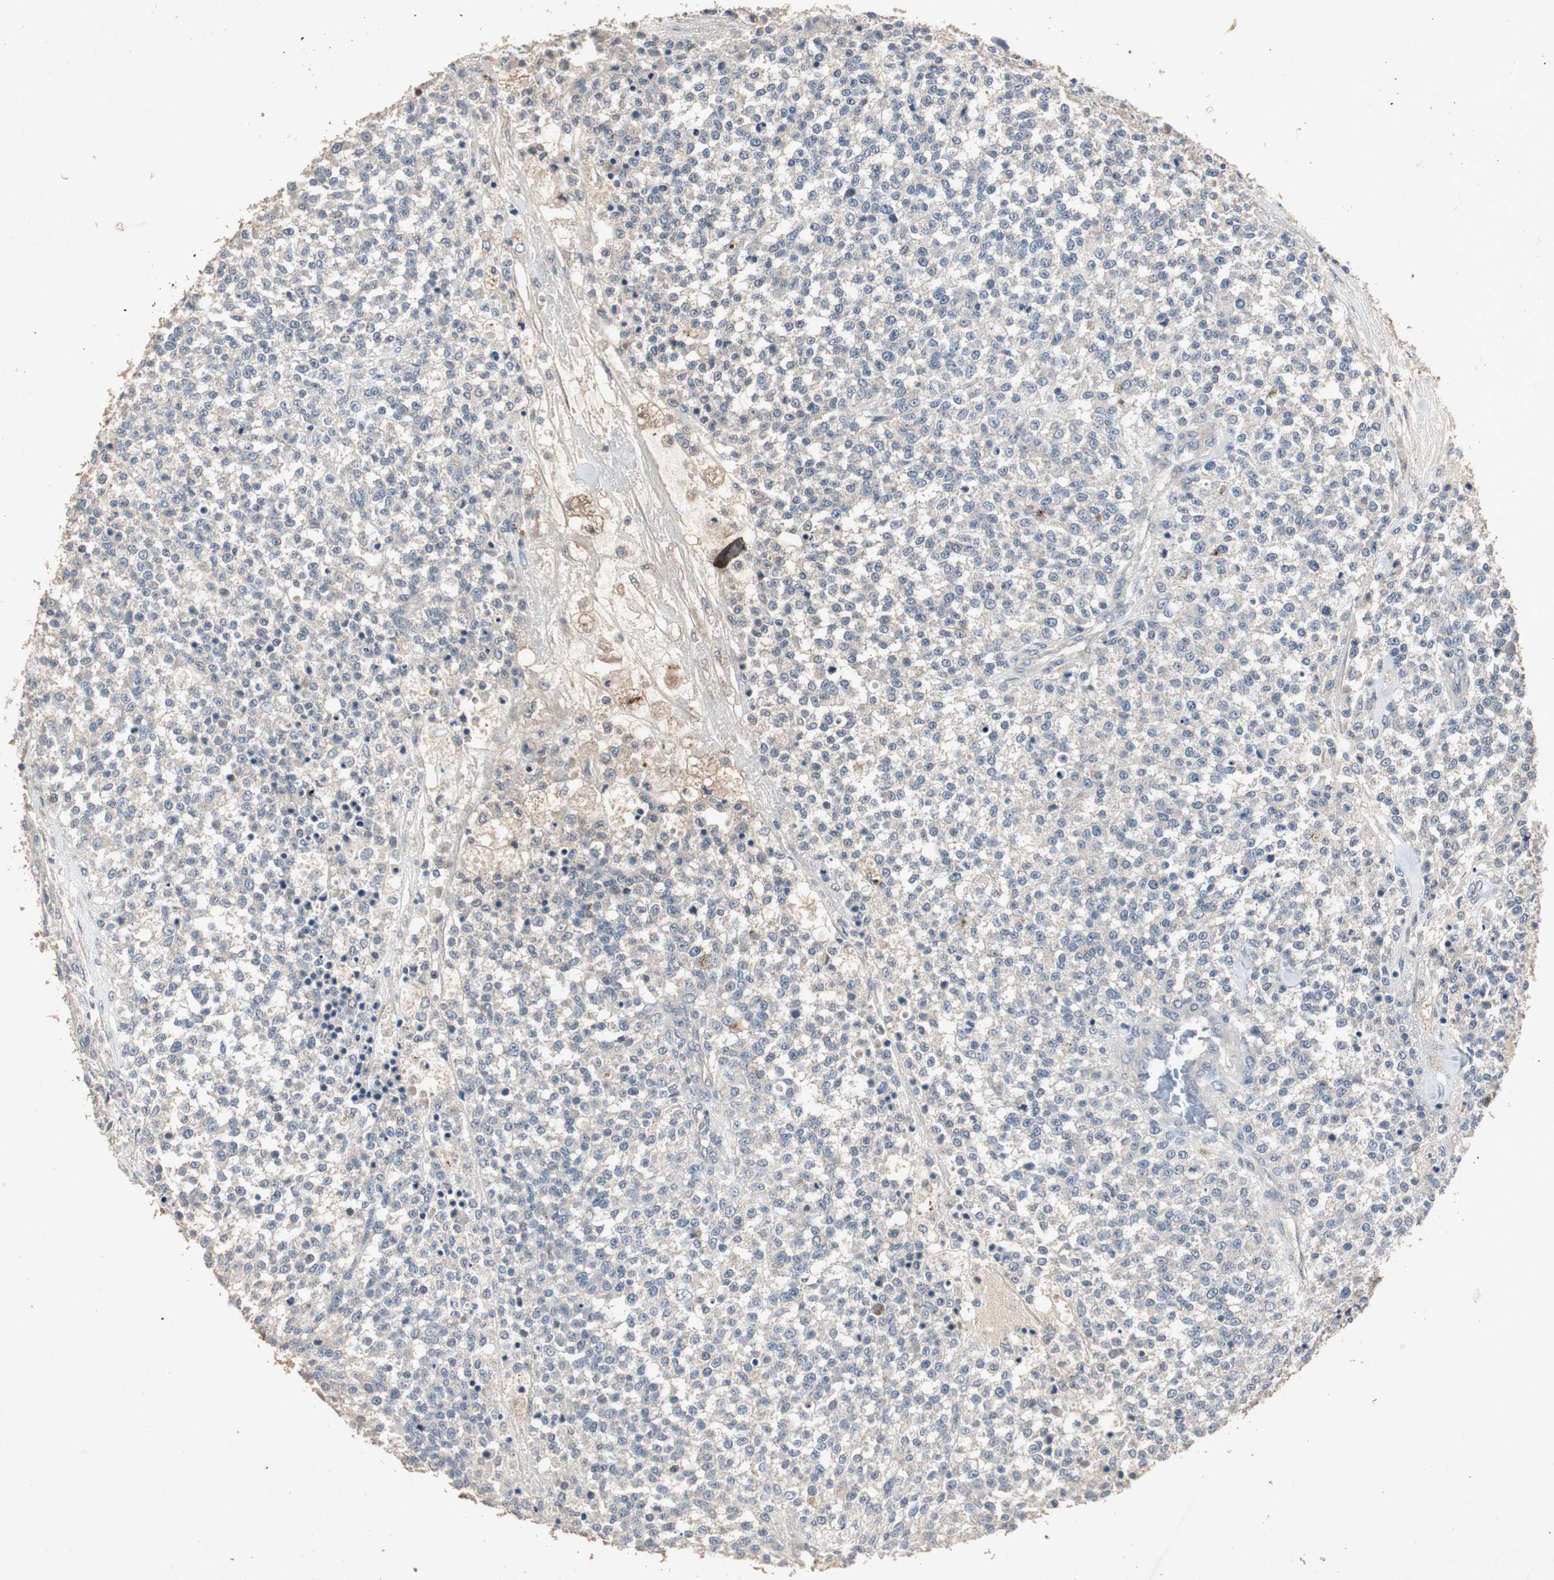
{"staining": {"intensity": "negative", "quantity": "none", "location": "none"}, "tissue": "testis cancer", "cell_type": "Tumor cells", "image_type": "cancer", "snomed": [{"axis": "morphology", "description": "Seminoma, NOS"}, {"axis": "topography", "description": "Testis"}], "caption": "Testis cancer was stained to show a protein in brown. There is no significant expression in tumor cells. (Stains: DAB (3,3'-diaminobenzidine) immunohistochemistry (IHC) with hematoxylin counter stain, Microscopy: brightfield microscopy at high magnification).", "gene": "ADNP2", "patient": {"sex": "male", "age": 59}}